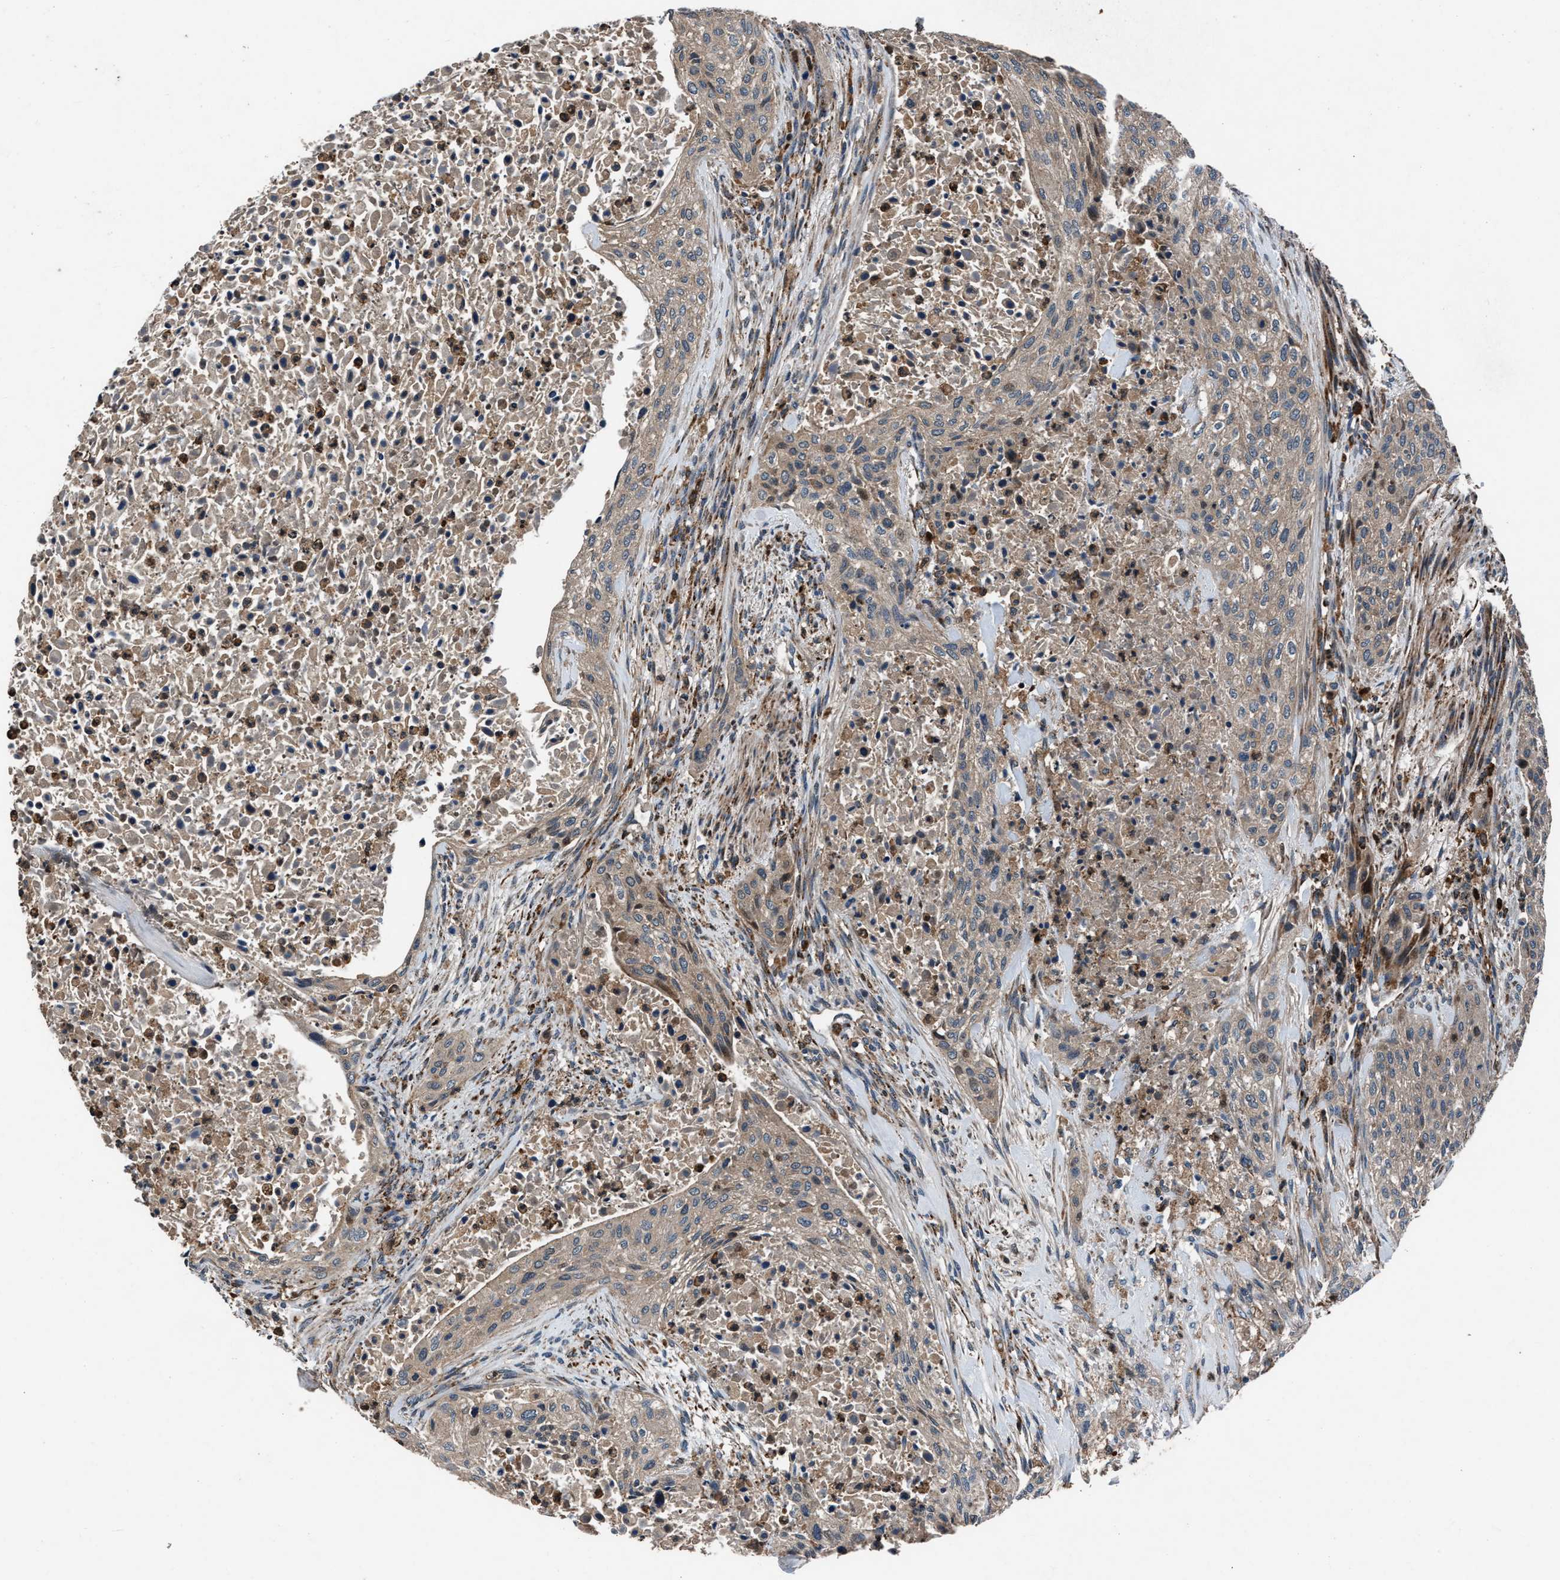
{"staining": {"intensity": "weak", "quantity": ">75%", "location": "cytoplasmic/membranous"}, "tissue": "urothelial cancer", "cell_type": "Tumor cells", "image_type": "cancer", "snomed": [{"axis": "morphology", "description": "Urothelial carcinoma, Low grade"}, {"axis": "morphology", "description": "Urothelial carcinoma, High grade"}, {"axis": "topography", "description": "Urinary bladder"}], "caption": "Protein expression analysis of human urothelial carcinoma (high-grade) reveals weak cytoplasmic/membranous expression in approximately >75% of tumor cells.", "gene": "FAM221A", "patient": {"sex": "male", "age": 35}}